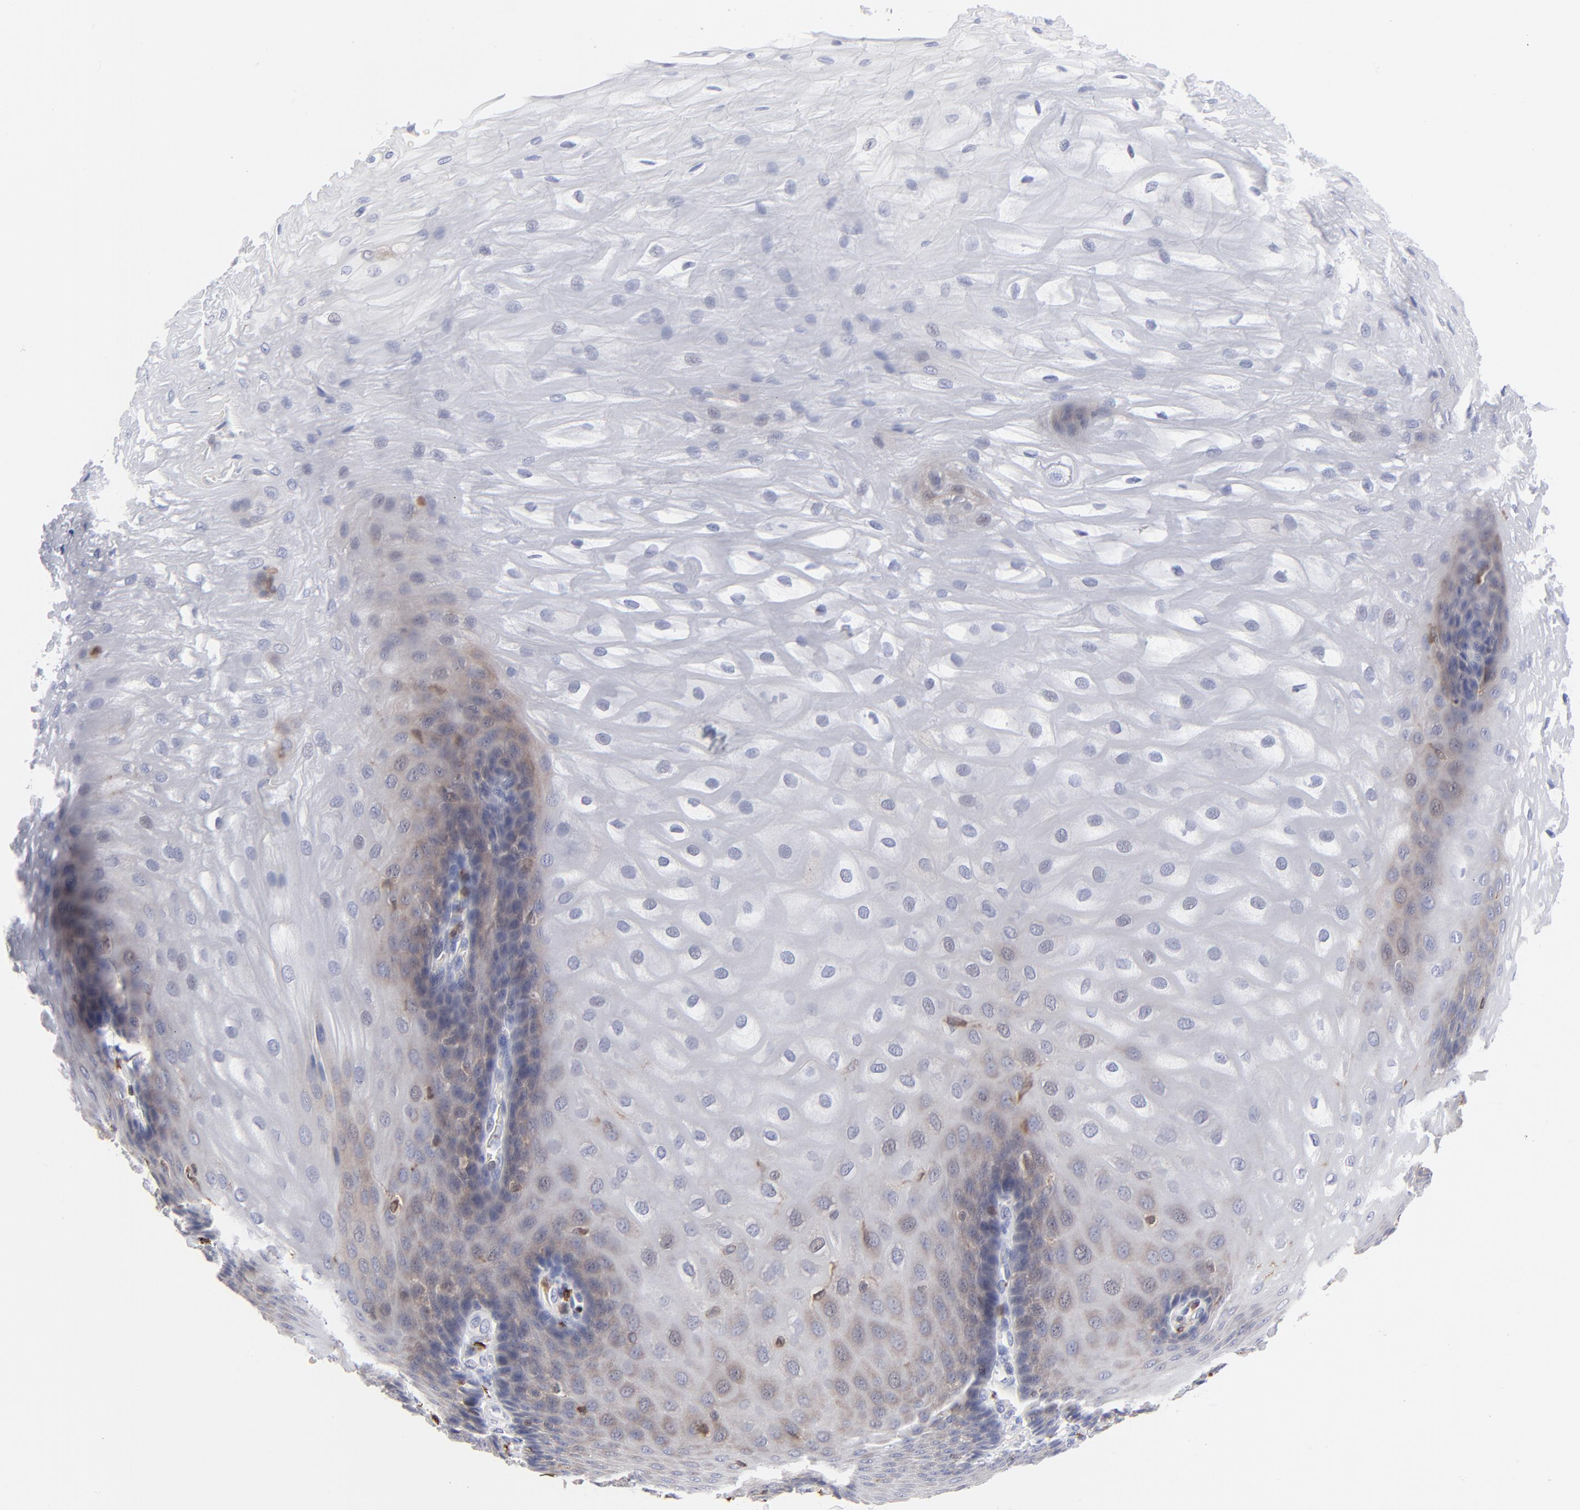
{"staining": {"intensity": "weak", "quantity": "<25%", "location": "cytoplasmic/membranous"}, "tissue": "esophagus", "cell_type": "Squamous epithelial cells", "image_type": "normal", "snomed": [{"axis": "morphology", "description": "Normal tissue, NOS"}, {"axis": "morphology", "description": "Adenocarcinoma, NOS"}, {"axis": "topography", "description": "Esophagus"}, {"axis": "topography", "description": "Stomach"}], "caption": "This is an immunohistochemistry (IHC) image of normal human esophagus. There is no positivity in squamous epithelial cells.", "gene": "TBXT", "patient": {"sex": "male", "age": 62}}